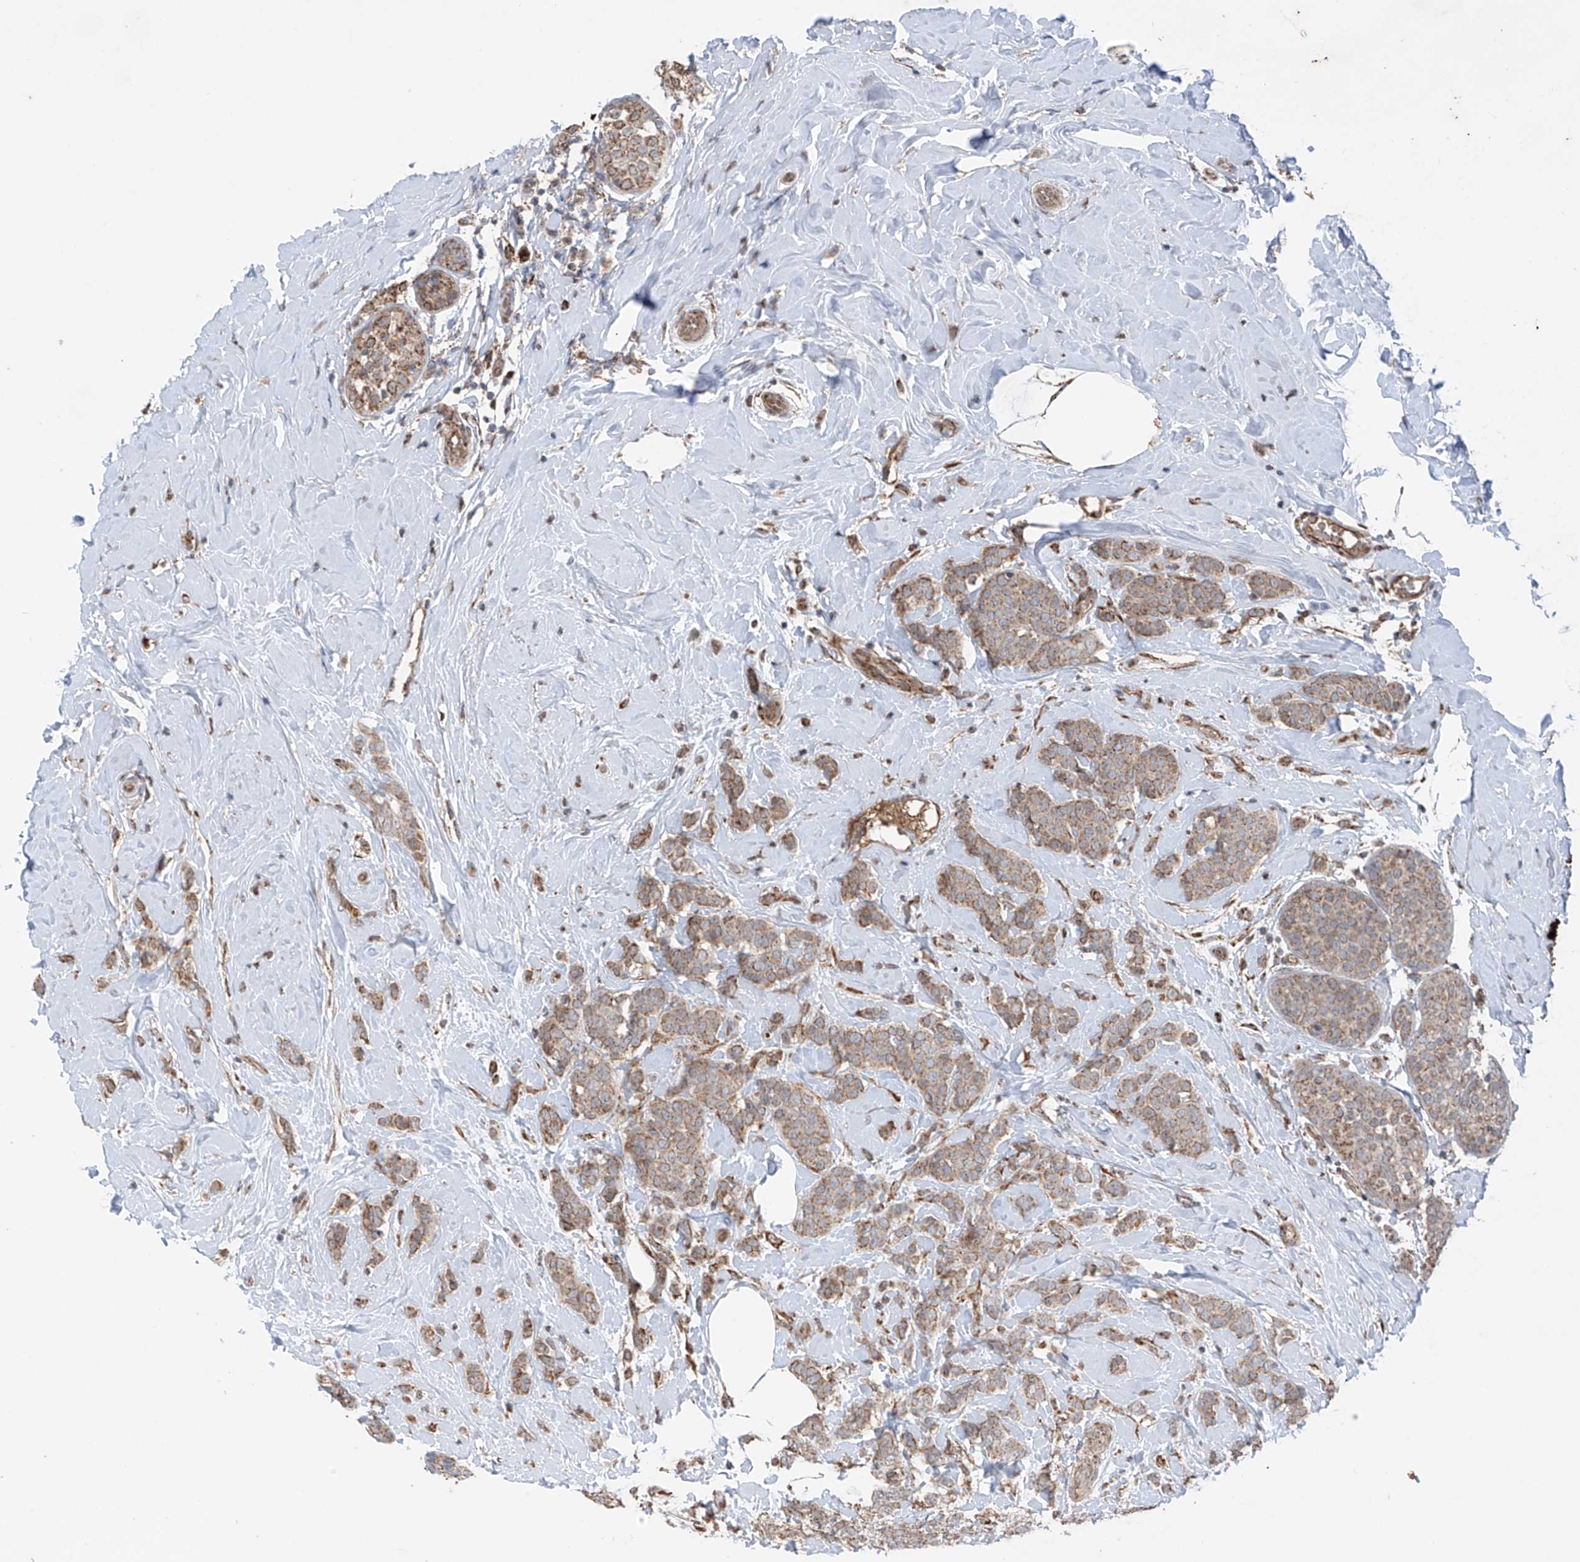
{"staining": {"intensity": "weak", "quantity": ">75%", "location": "cytoplasmic/membranous"}, "tissue": "breast cancer", "cell_type": "Tumor cells", "image_type": "cancer", "snomed": [{"axis": "morphology", "description": "Lobular carcinoma, in situ"}, {"axis": "morphology", "description": "Lobular carcinoma"}, {"axis": "topography", "description": "Breast"}], "caption": "Weak cytoplasmic/membranous protein expression is seen in about >75% of tumor cells in lobular carcinoma (breast). The staining is performed using DAB (3,3'-diaminobenzidine) brown chromogen to label protein expression. The nuclei are counter-stained blue using hematoxylin.", "gene": "SAMD3", "patient": {"sex": "female", "age": 41}}